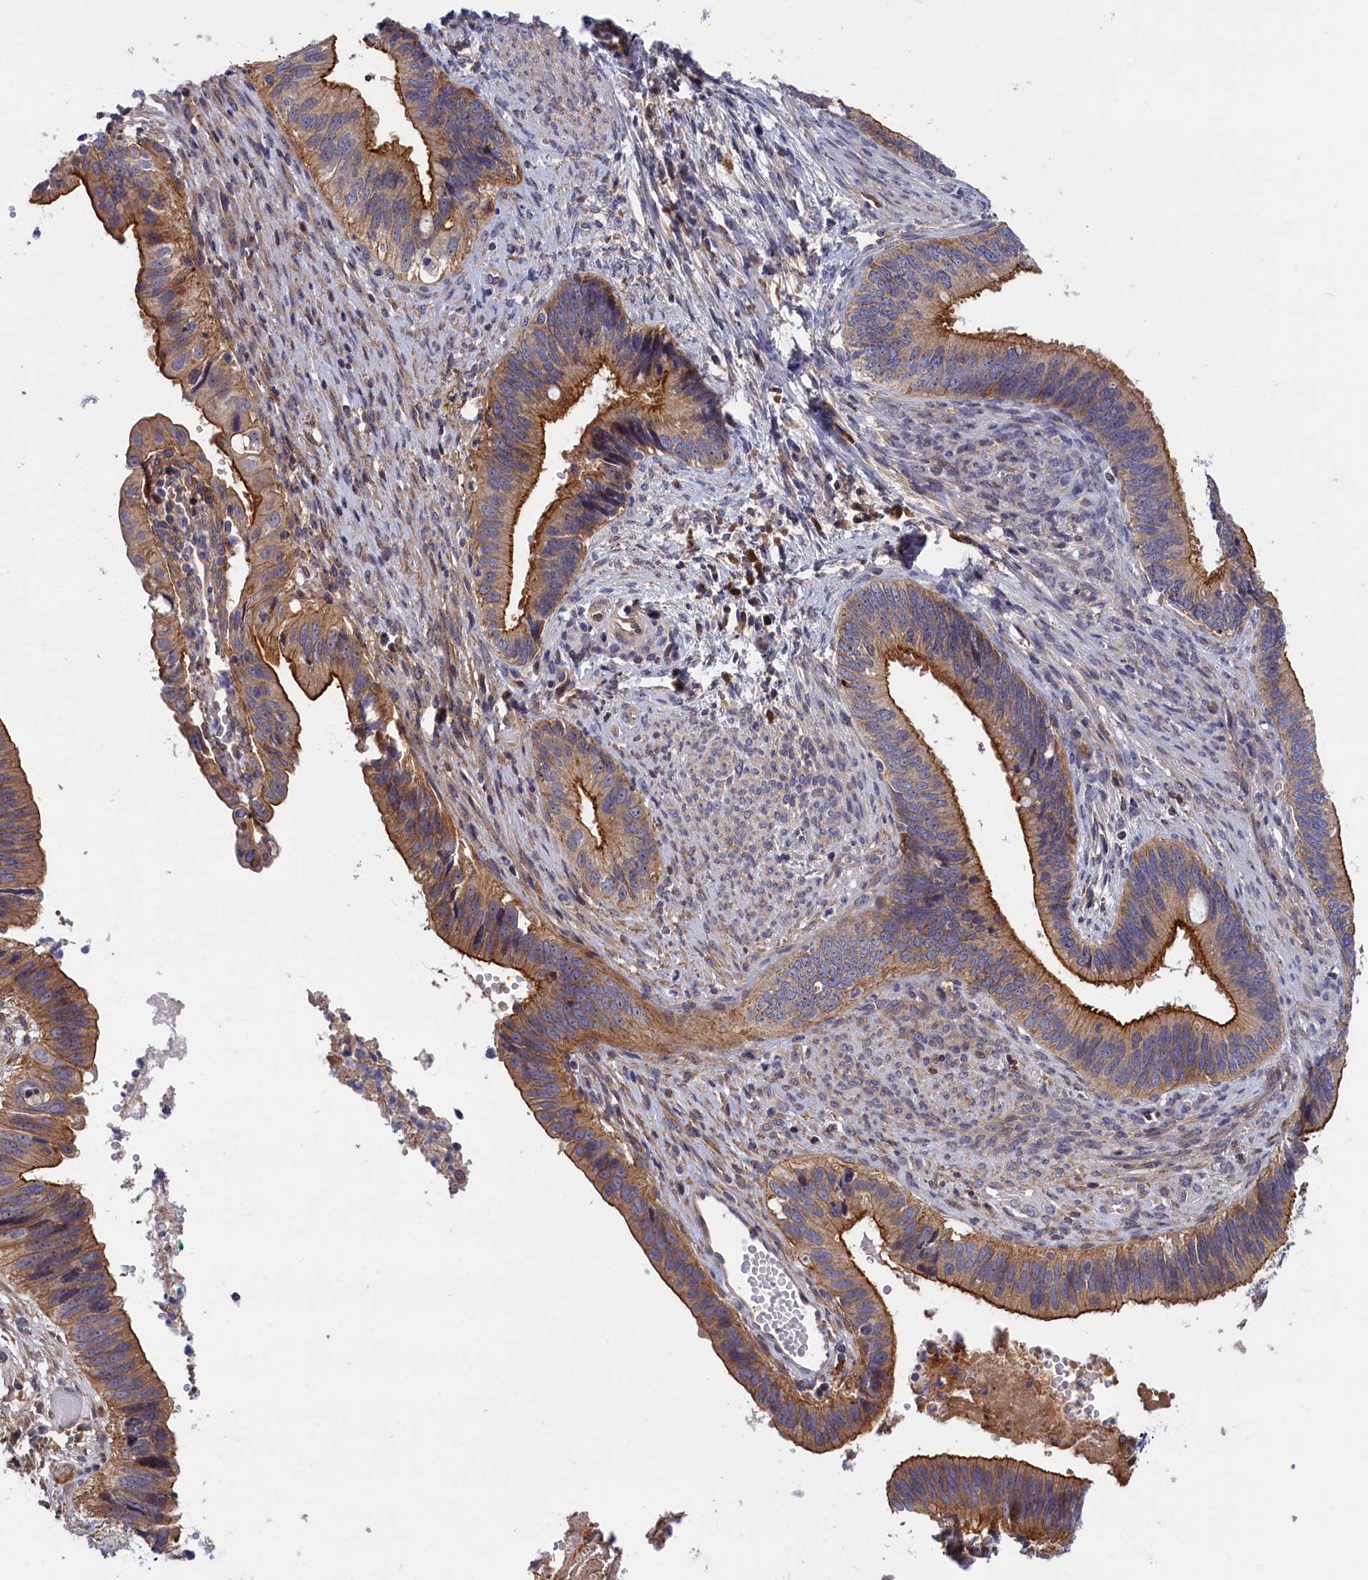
{"staining": {"intensity": "moderate", "quantity": ">75%", "location": "cytoplasmic/membranous"}, "tissue": "cervical cancer", "cell_type": "Tumor cells", "image_type": "cancer", "snomed": [{"axis": "morphology", "description": "Adenocarcinoma, NOS"}, {"axis": "topography", "description": "Cervix"}], "caption": "Brown immunohistochemical staining in cervical adenocarcinoma exhibits moderate cytoplasmic/membranous expression in about >75% of tumor cells. (Stains: DAB (3,3'-diaminobenzidine) in brown, nuclei in blue, Microscopy: brightfield microscopy at high magnification).", "gene": "CRACD", "patient": {"sex": "female", "age": 42}}